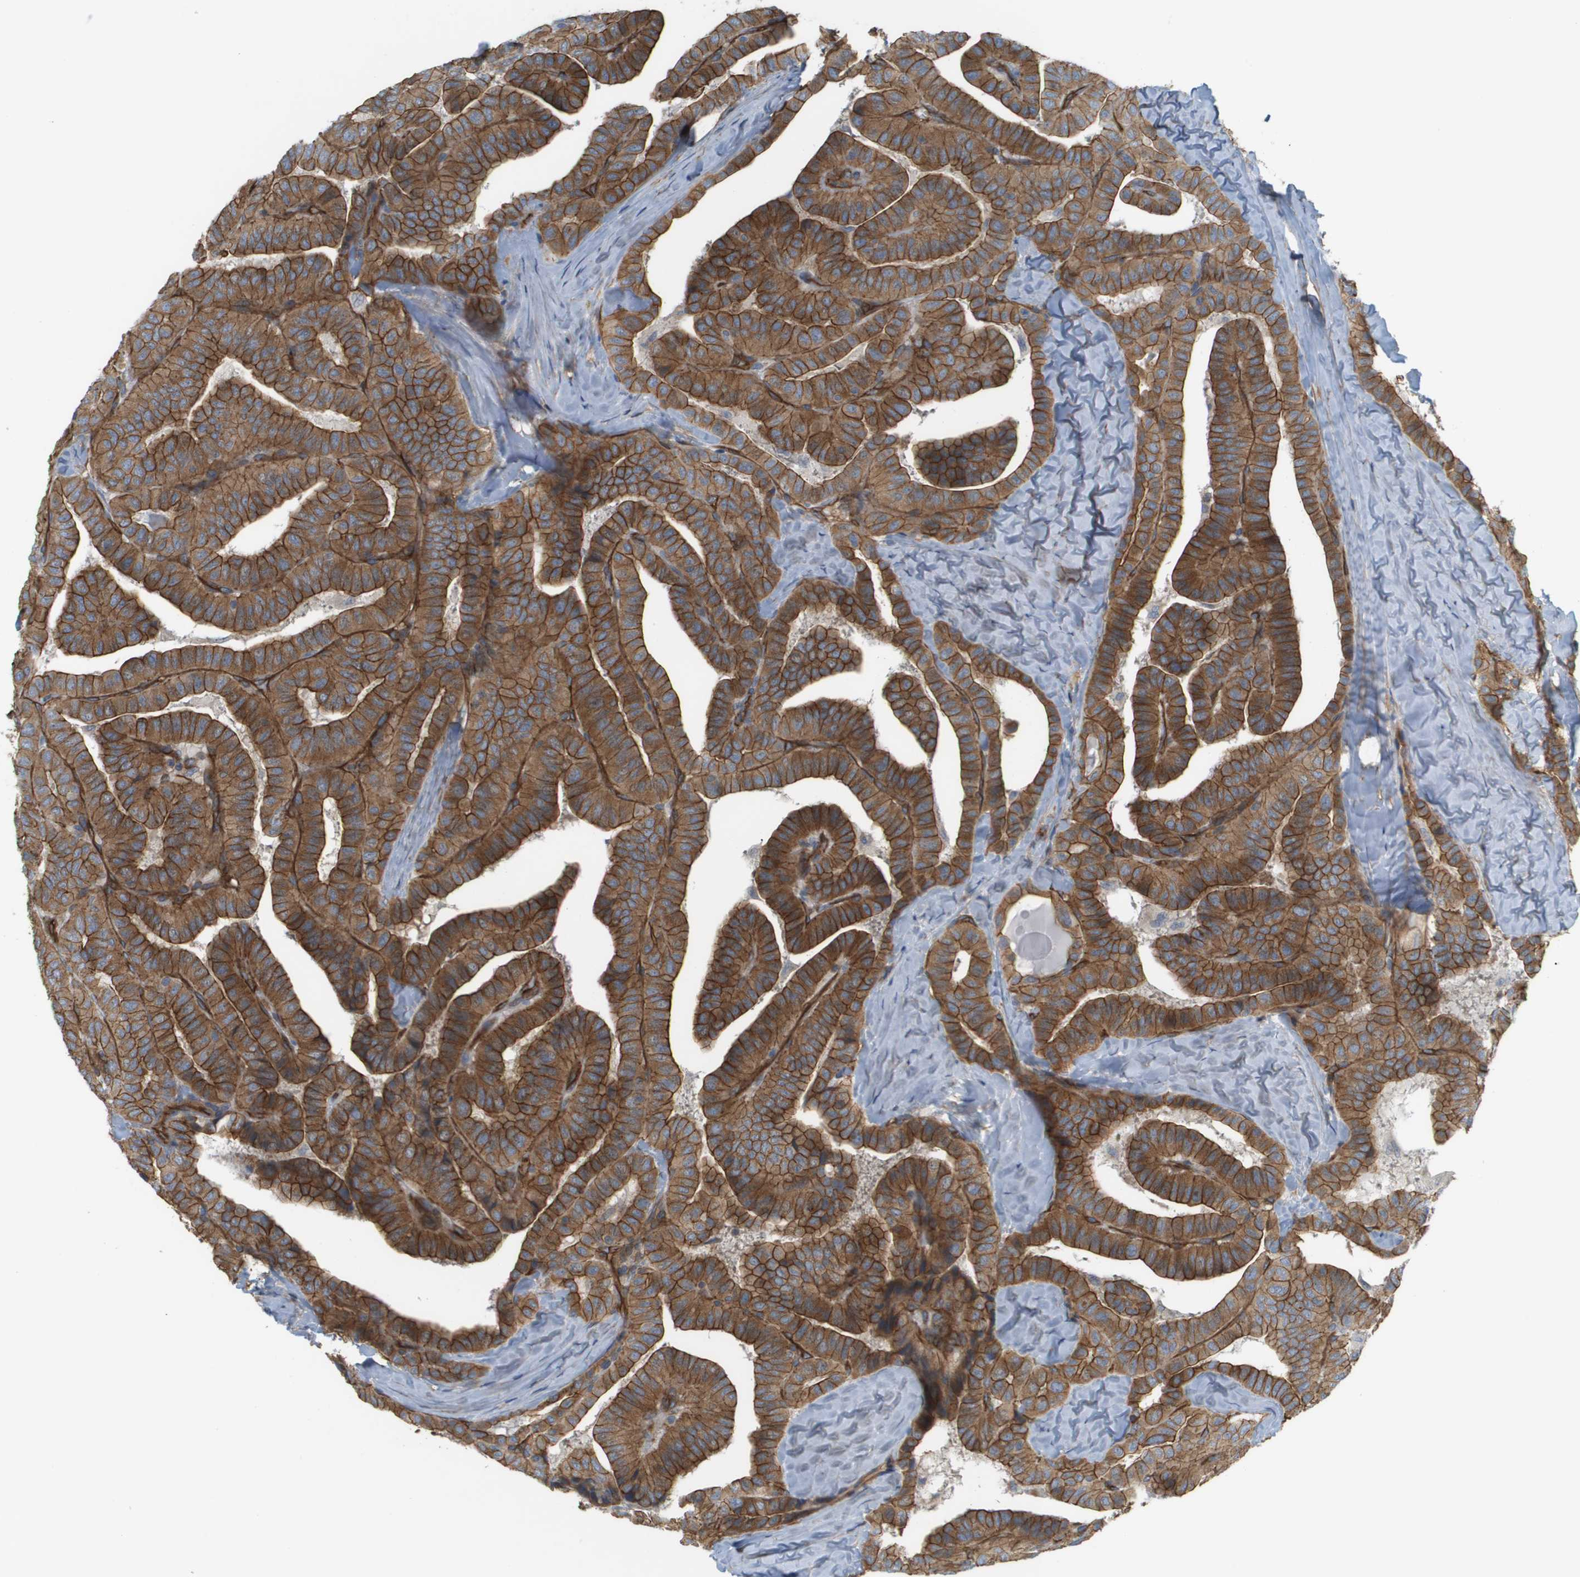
{"staining": {"intensity": "strong", "quantity": ">75%", "location": "cytoplasmic/membranous"}, "tissue": "thyroid cancer", "cell_type": "Tumor cells", "image_type": "cancer", "snomed": [{"axis": "morphology", "description": "Papillary adenocarcinoma, NOS"}, {"axis": "topography", "description": "Thyroid gland"}], "caption": "Immunohistochemical staining of human thyroid cancer (papillary adenocarcinoma) displays high levels of strong cytoplasmic/membranous protein expression in approximately >75% of tumor cells.", "gene": "SGMS2", "patient": {"sex": "male", "age": 77}}